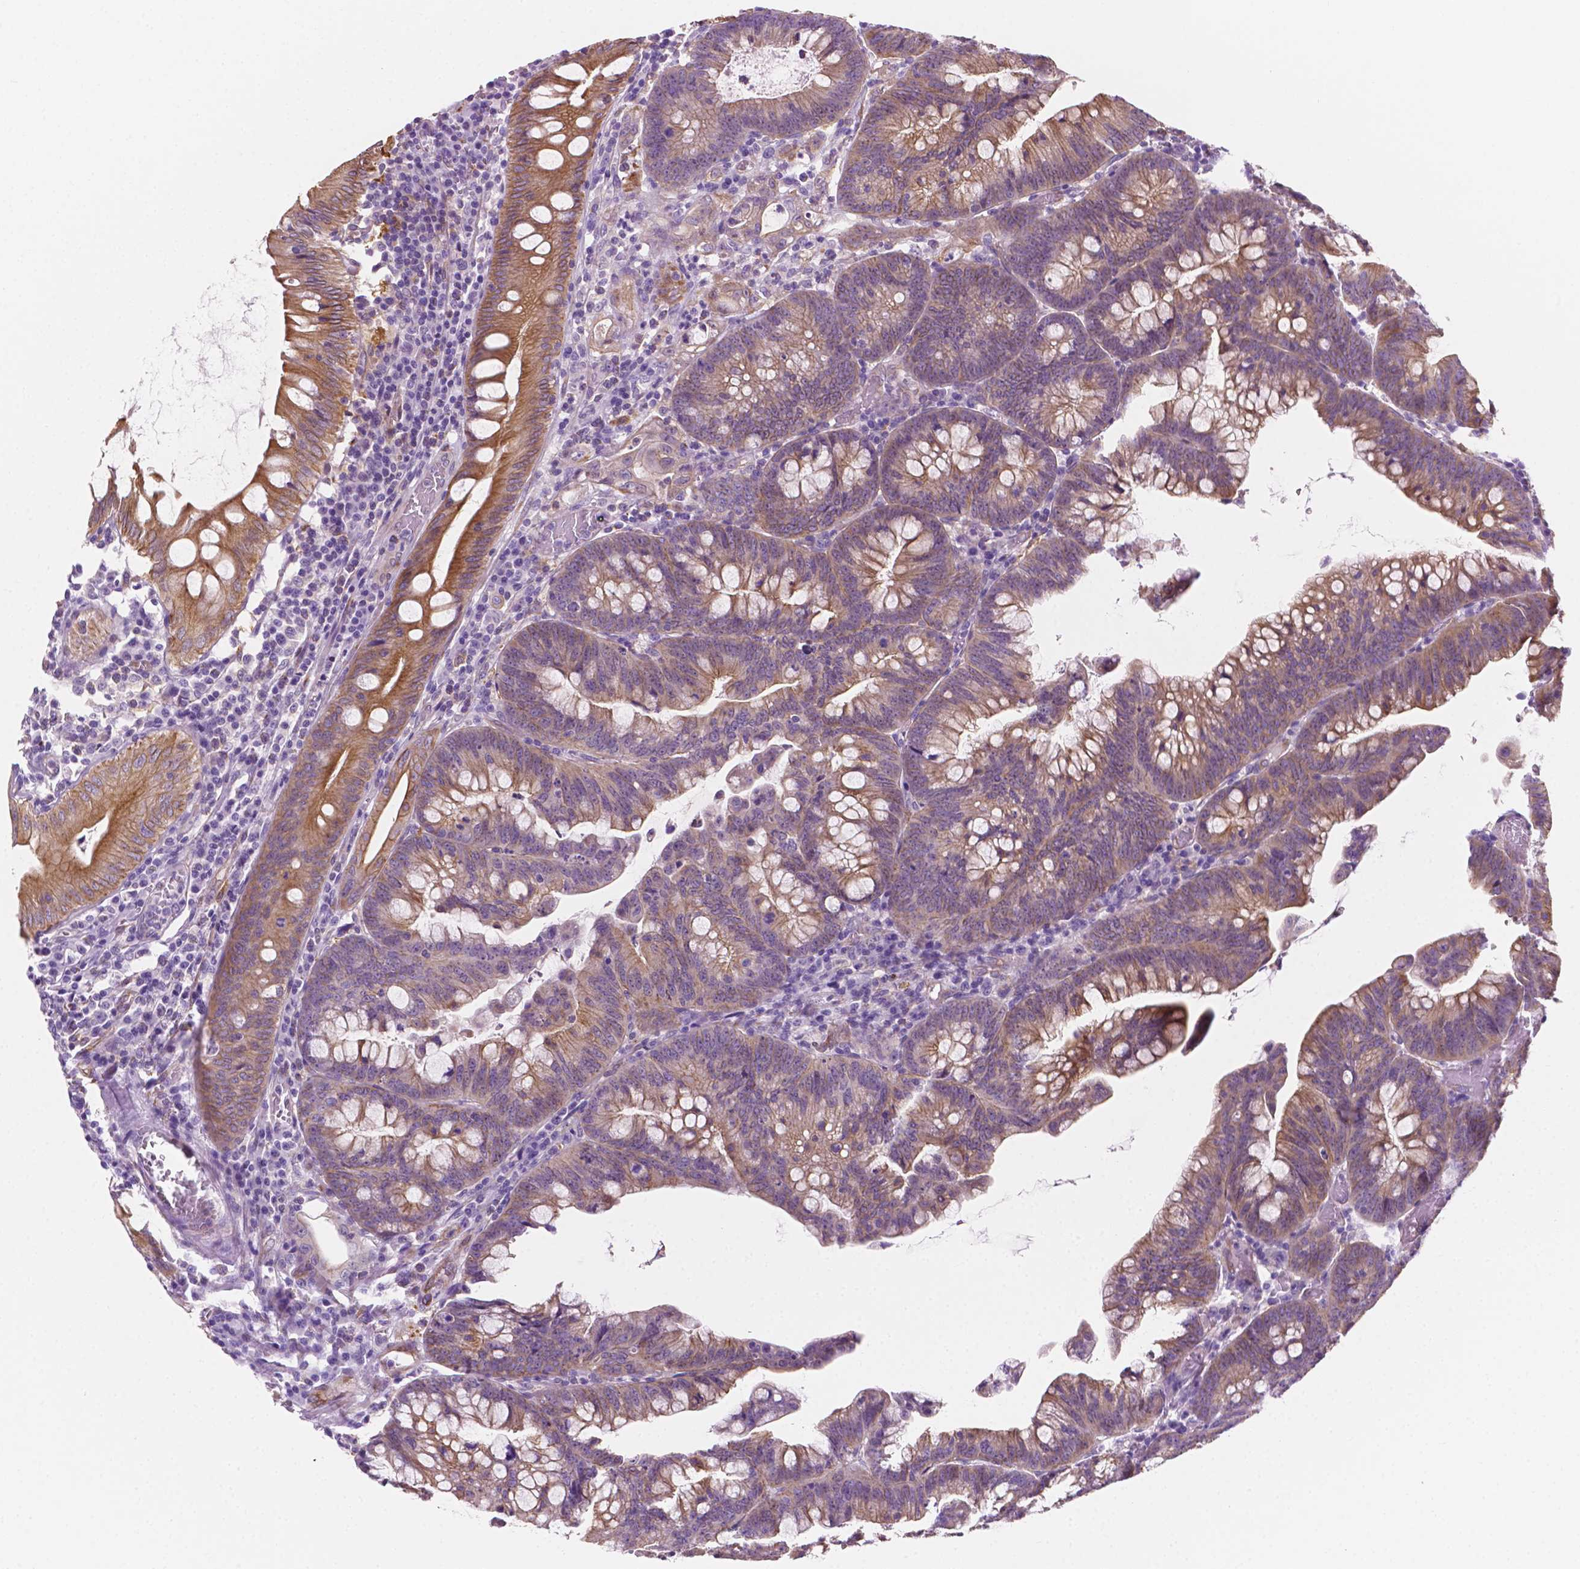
{"staining": {"intensity": "moderate", "quantity": "25%-75%", "location": "cytoplasmic/membranous"}, "tissue": "colorectal cancer", "cell_type": "Tumor cells", "image_type": "cancer", "snomed": [{"axis": "morphology", "description": "Adenocarcinoma, NOS"}, {"axis": "topography", "description": "Colon"}], "caption": "An immunohistochemistry micrograph of neoplastic tissue is shown. Protein staining in brown highlights moderate cytoplasmic/membranous positivity in adenocarcinoma (colorectal) within tumor cells. (DAB = brown stain, brightfield microscopy at high magnification).", "gene": "EPPK1", "patient": {"sex": "male", "age": 62}}